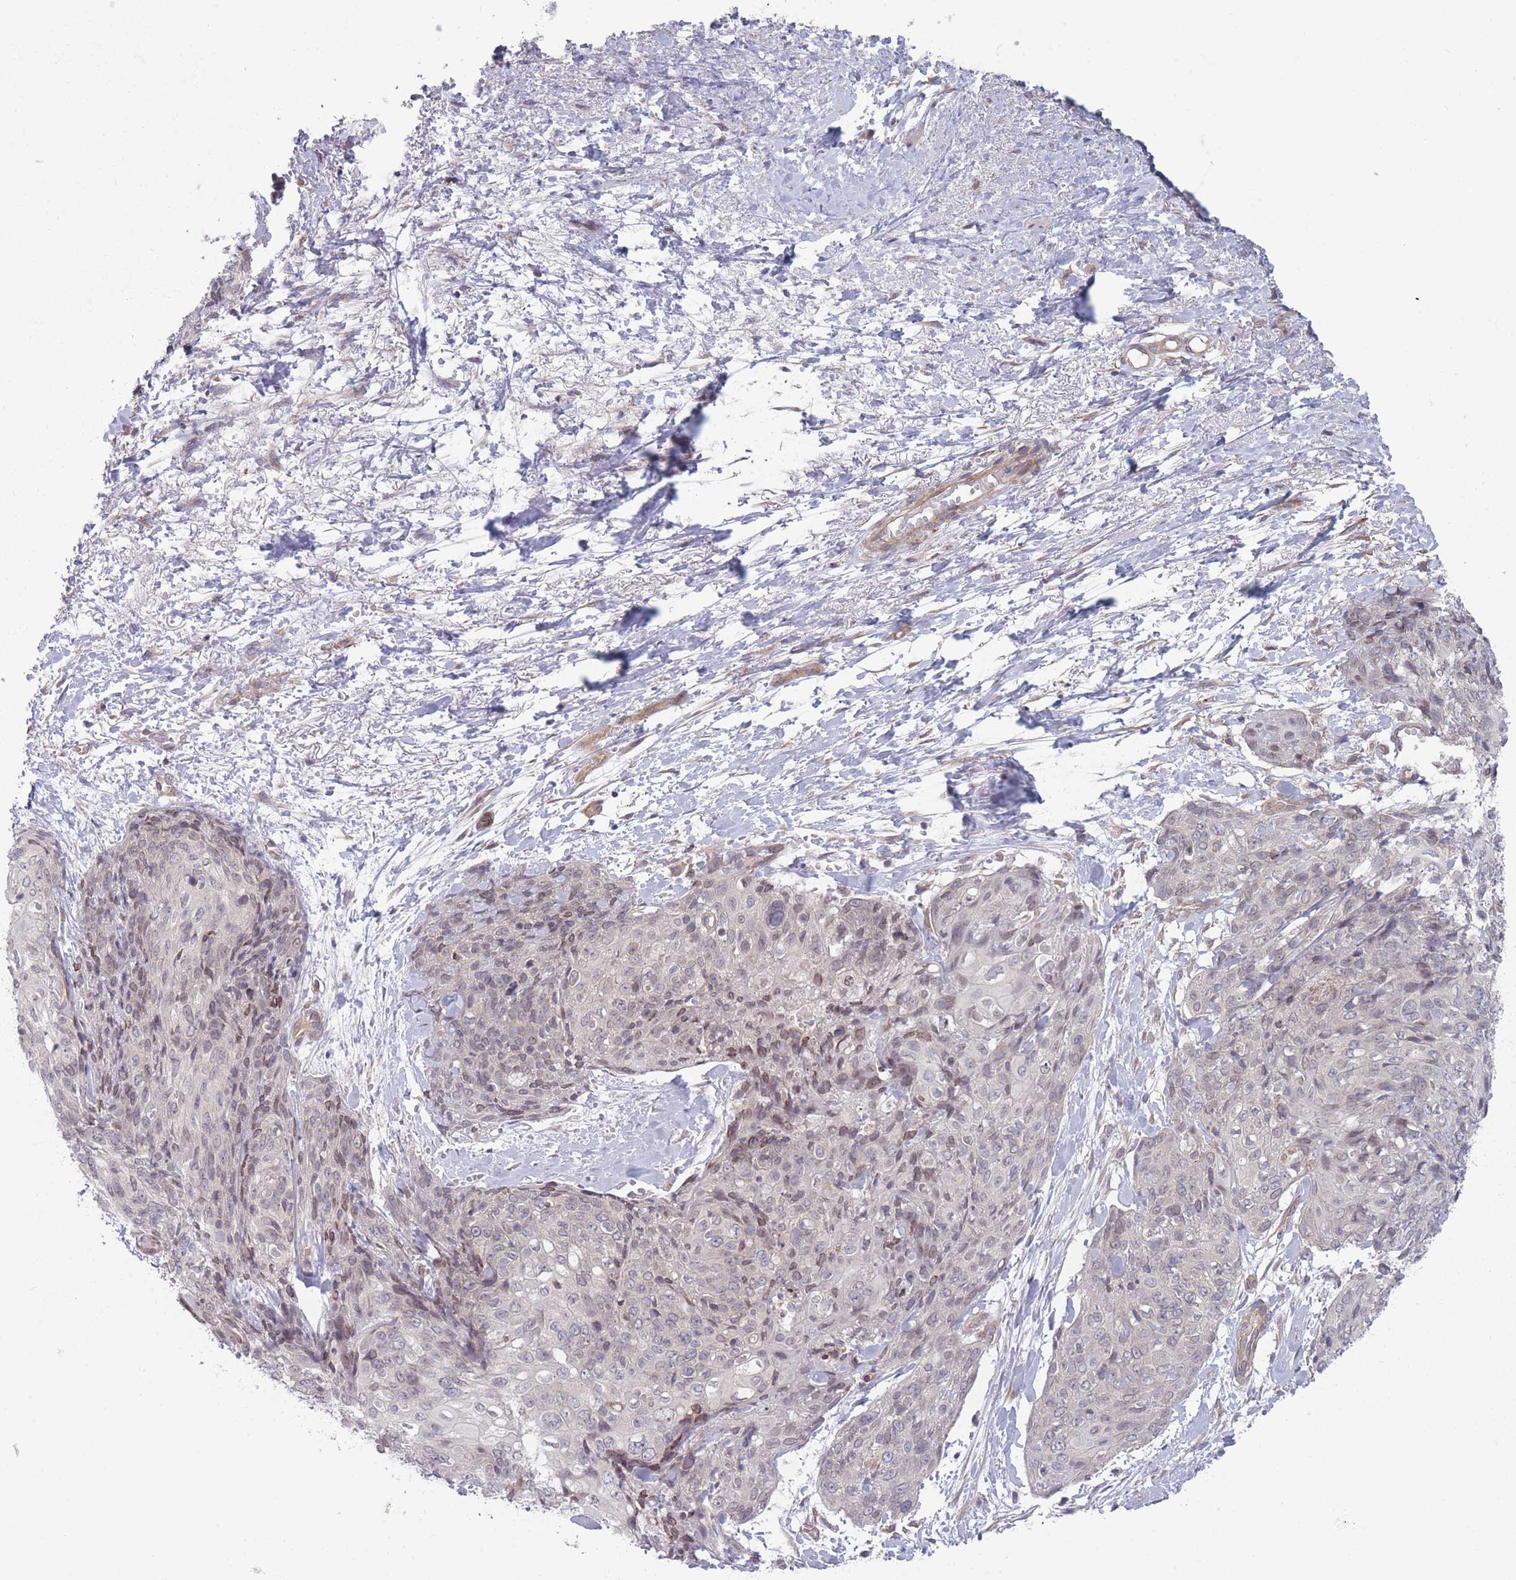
{"staining": {"intensity": "weak", "quantity": "<25%", "location": "nuclear"}, "tissue": "skin cancer", "cell_type": "Tumor cells", "image_type": "cancer", "snomed": [{"axis": "morphology", "description": "Squamous cell carcinoma, NOS"}, {"axis": "topography", "description": "Skin"}, {"axis": "topography", "description": "Vulva"}], "caption": "Immunohistochemistry (IHC) image of skin squamous cell carcinoma stained for a protein (brown), which displays no staining in tumor cells.", "gene": "VRK2", "patient": {"sex": "female", "age": 85}}